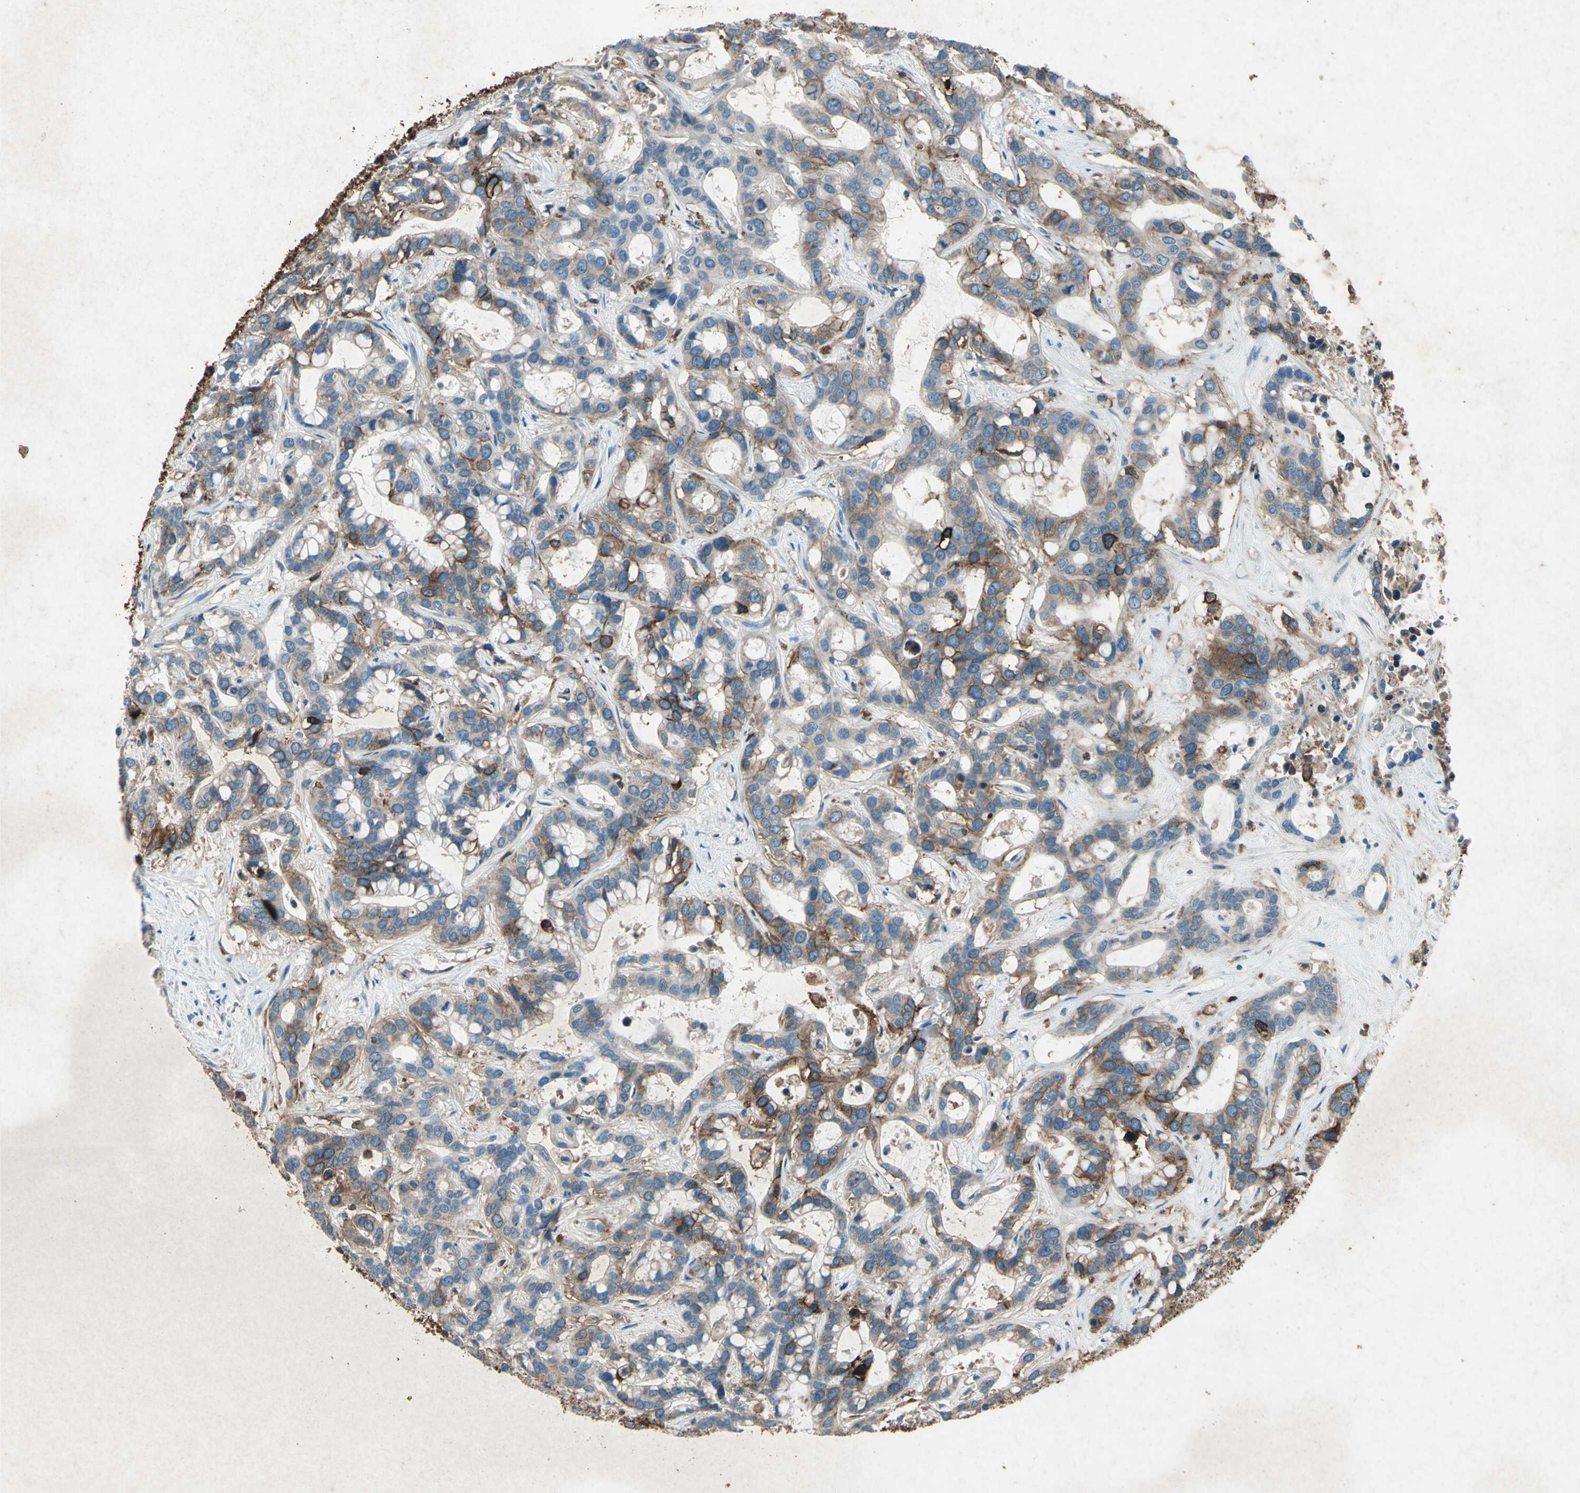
{"staining": {"intensity": "moderate", "quantity": ">75%", "location": "cytoplasmic/membranous"}, "tissue": "liver cancer", "cell_type": "Tumor cells", "image_type": "cancer", "snomed": [{"axis": "morphology", "description": "Cholangiocarcinoma"}, {"axis": "topography", "description": "Liver"}], "caption": "Liver cancer stained with a protein marker shows moderate staining in tumor cells.", "gene": "CCR6", "patient": {"sex": "female", "age": 65}}